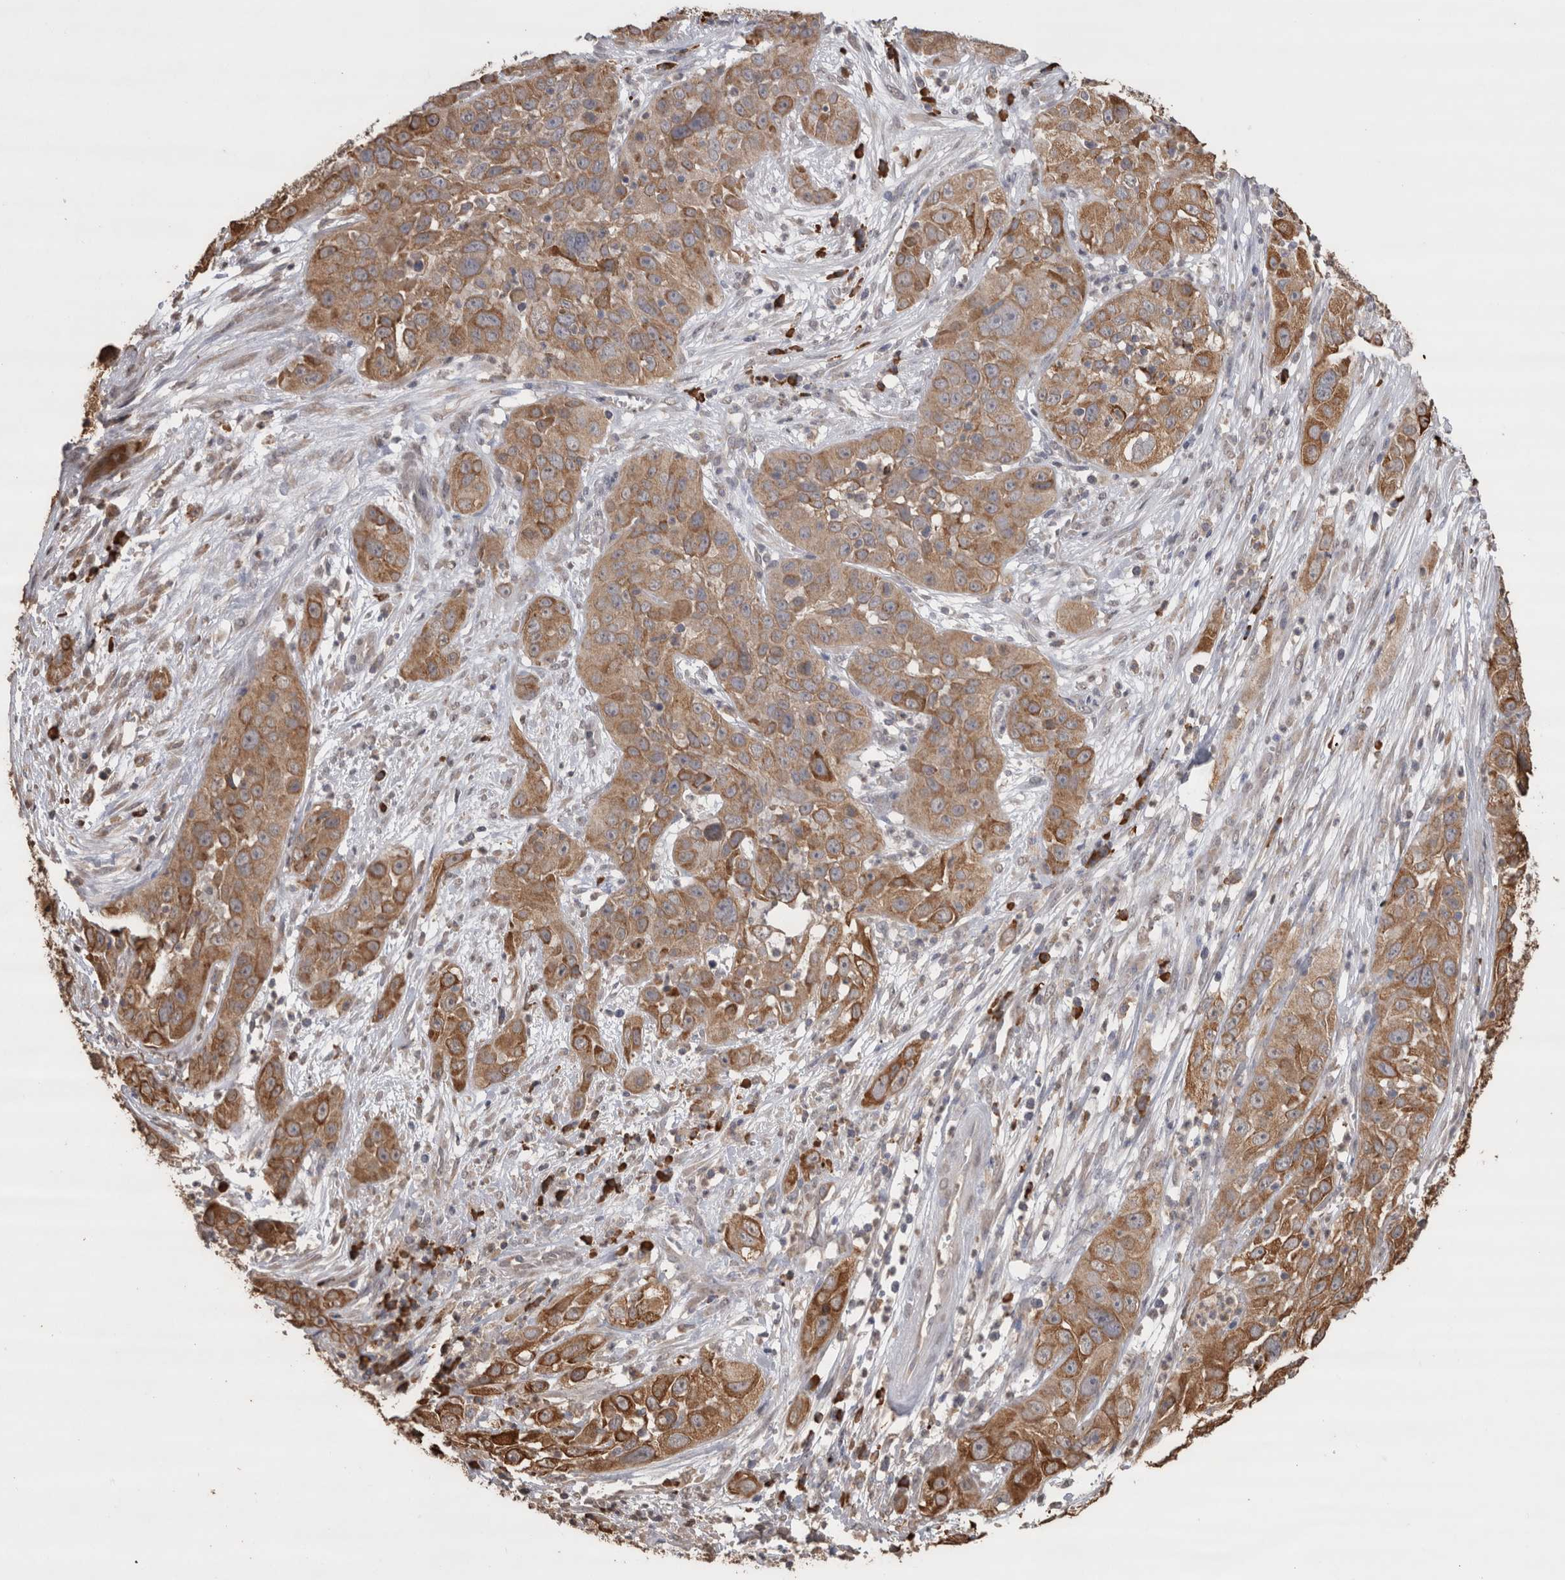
{"staining": {"intensity": "moderate", "quantity": ">75%", "location": "cytoplasmic/membranous"}, "tissue": "cervical cancer", "cell_type": "Tumor cells", "image_type": "cancer", "snomed": [{"axis": "morphology", "description": "Squamous cell carcinoma, NOS"}, {"axis": "topography", "description": "Cervix"}], "caption": "Cervical cancer stained for a protein reveals moderate cytoplasmic/membranous positivity in tumor cells.", "gene": "CRELD2", "patient": {"sex": "female", "age": 32}}